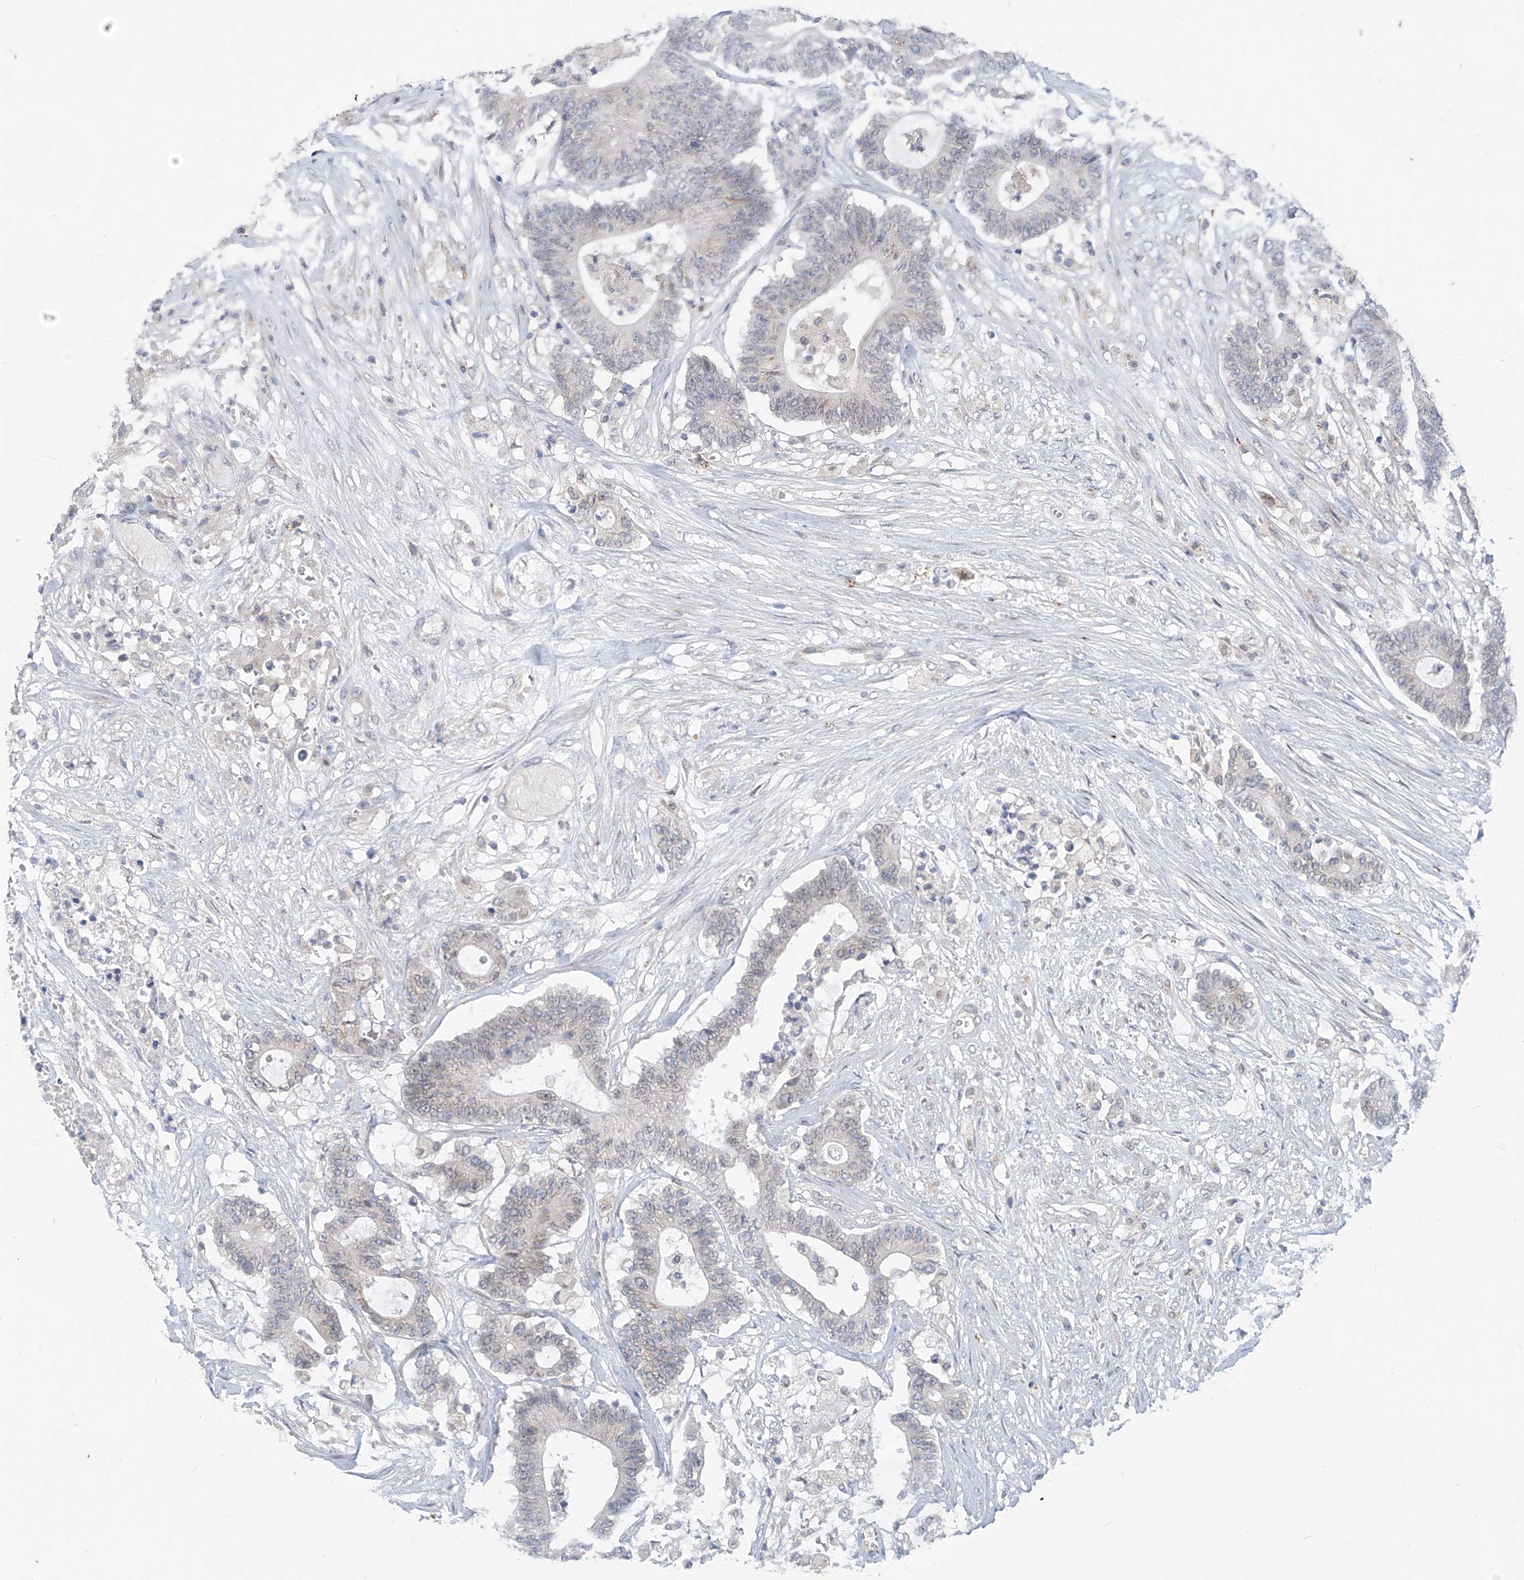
{"staining": {"intensity": "negative", "quantity": "none", "location": "none"}, "tissue": "colorectal cancer", "cell_type": "Tumor cells", "image_type": "cancer", "snomed": [{"axis": "morphology", "description": "Adenocarcinoma, NOS"}, {"axis": "topography", "description": "Colon"}], "caption": "Tumor cells are negative for brown protein staining in colorectal adenocarcinoma.", "gene": "KRTAP25-1", "patient": {"sex": "female", "age": 84}}